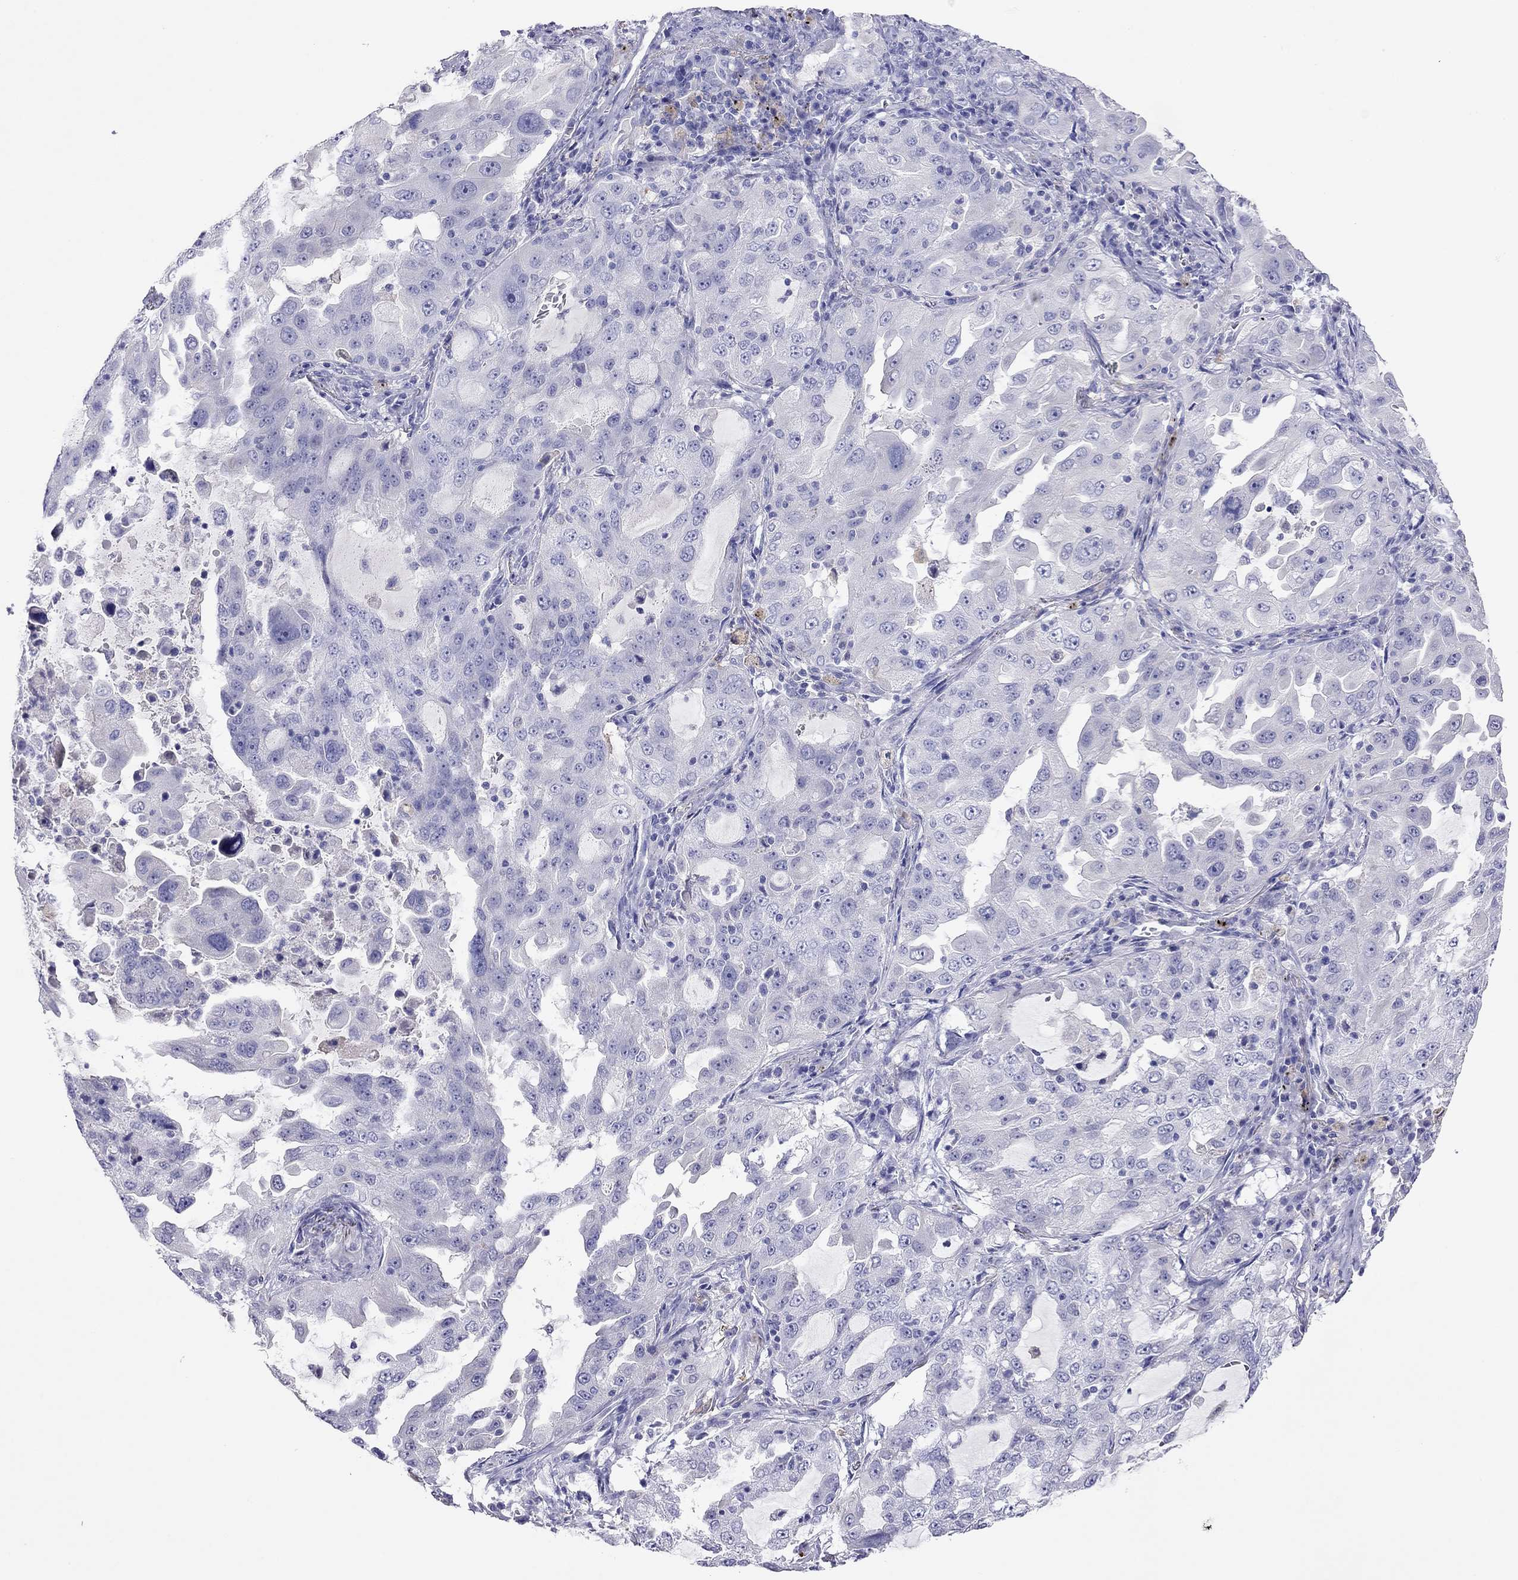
{"staining": {"intensity": "negative", "quantity": "none", "location": "none"}, "tissue": "lung cancer", "cell_type": "Tumor cells", "image_type": "cancer", "snomed": [{"axis": "morphology", "description": "Adenocarcinoma, NOS"}, {"axis": "topography", "description": "Lung"}], "caption": "A photomicrograph of lung adenocarcinoma stained for a protein exhibits no brown staining in tumor cells.", "gene": "CAPNS2", "patient": {"sex": "female", "age": 61}}